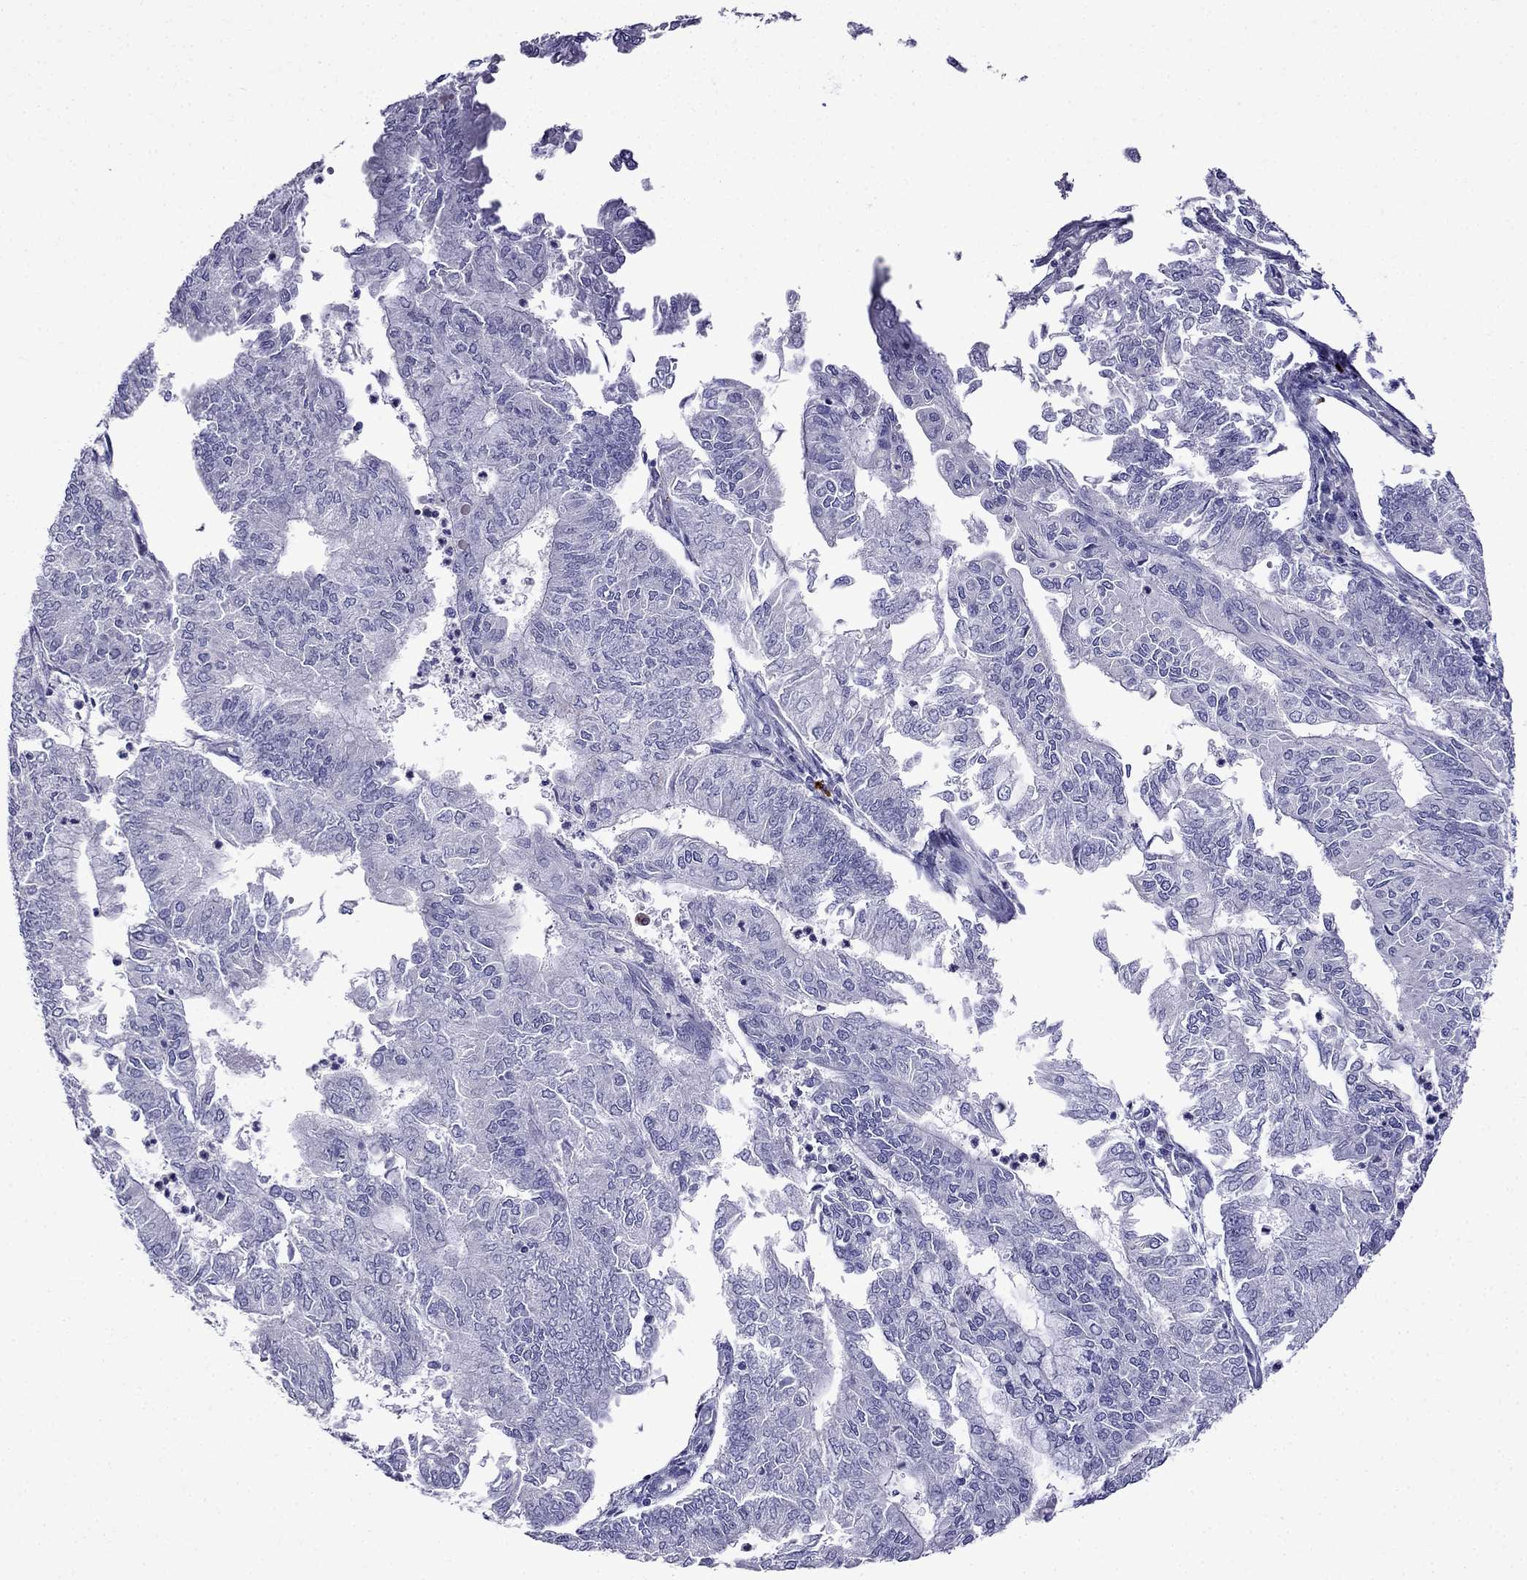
{"staining": {"intensity": "negative", "quantity": "none", "location": "none"}, "tissue": "endometrial cancer", "cell_type": "Tumor cells", "image_type": "cancer", "snomed": [{"axis": "morphology", "description": "Adenocarcinoma, NOS"}, {"axis": "topography", "description": "Endometrium"}], "caption": "Tumor cells are negative for protein expression in human adenocarcinoma (endometrial).", "gene": "PATE1", "patient": {"sex": "female", "age": 59}}